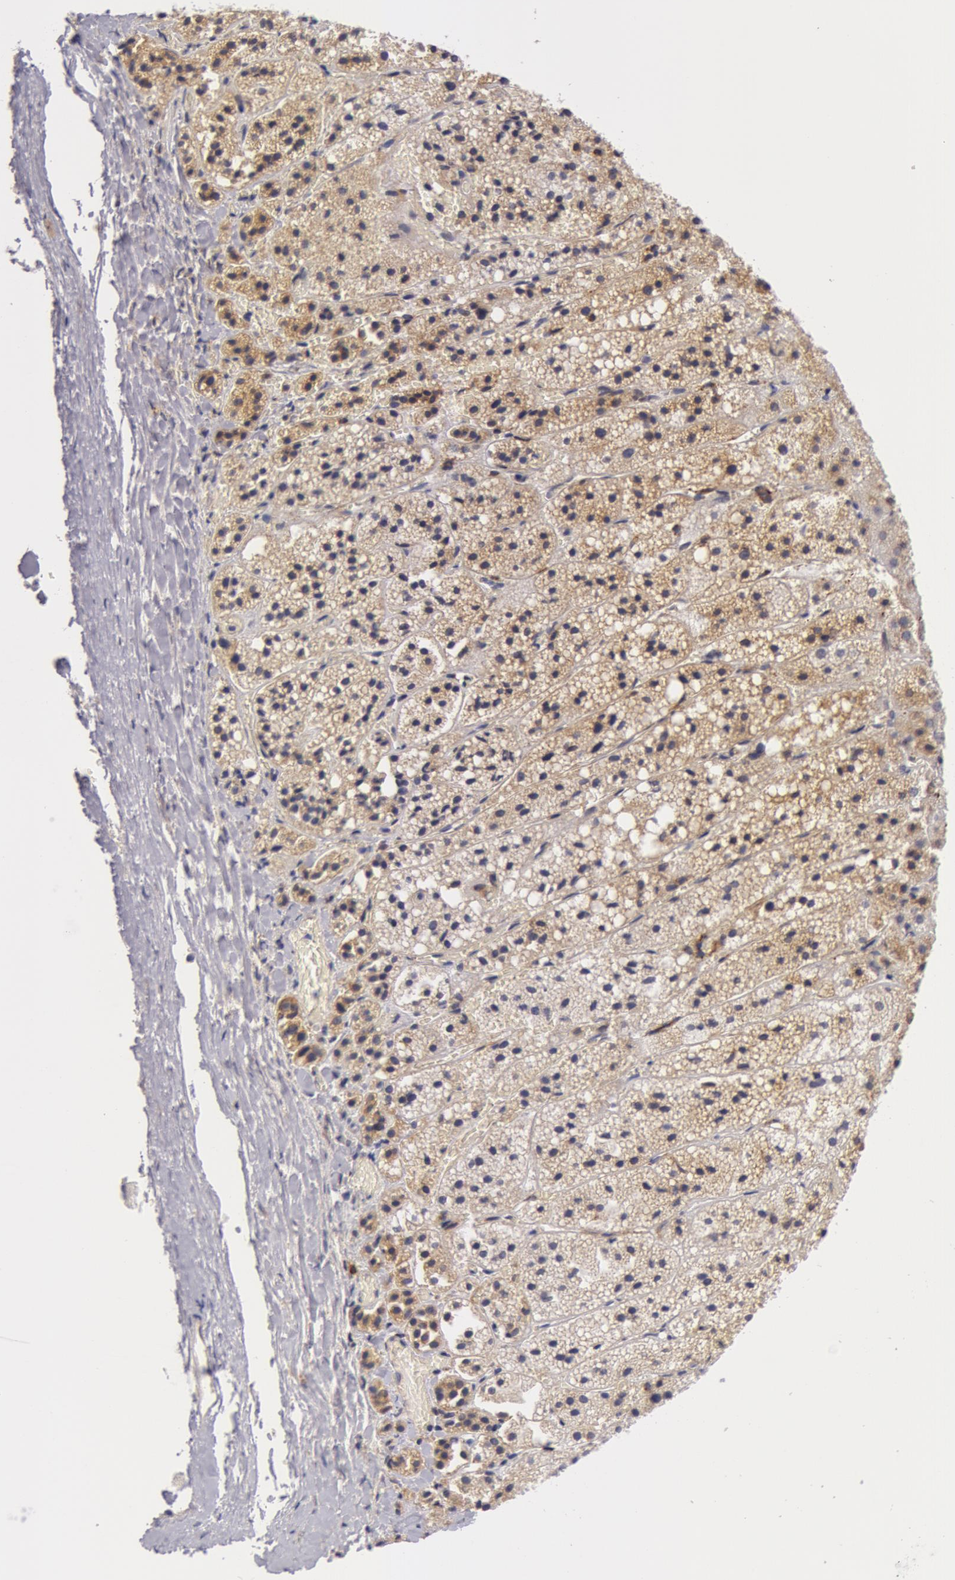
{"staining": {"intensity": "weak", "quantity": ">75%", "location": "cytoplasmic/membranous"}, "tissue": "adrenal gland", "cell_type": "Glandular cells", "image_type": "normal", "snomed": [{"axis": "morphology", "description": "Normal tissue, NOS"}, {"axis": "topography", "description": "Adrenal gland"}], "caption": "Immunohistochemical staining of unremarkable adrenal gland shows weak cytoplasmic/membranous protein staining in approximately >75% of glandular cells.", "gene": "IL23A", "patient": {"sex": "female", "age": 44}}